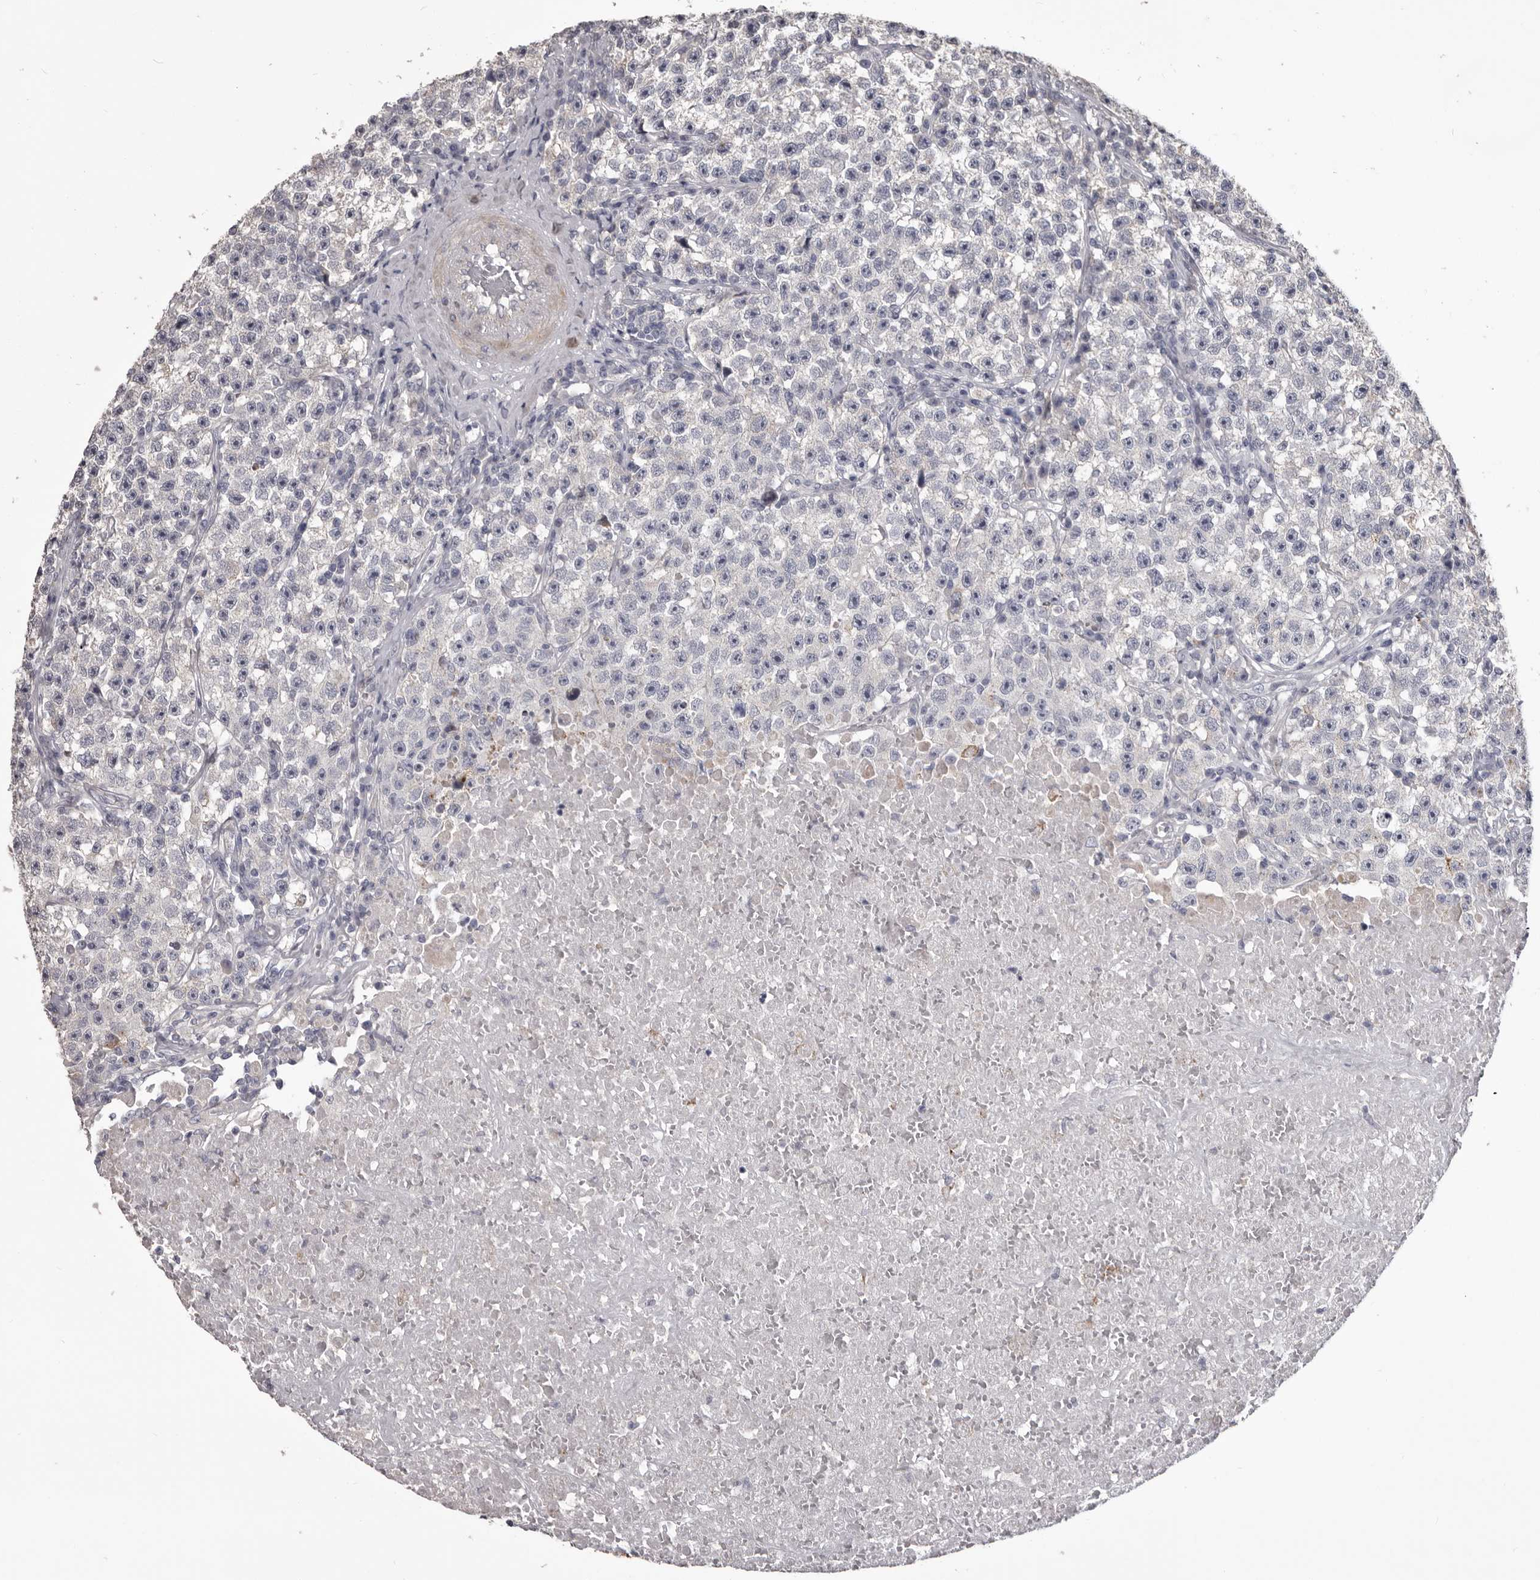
{"staining": {"intensity": "negative", "quantity": "none", "location": "none"}, "tissue": "testis cancer", "cell_type": "Tumor cells", "image_type": "cancer", "snomed": [{"axis": "morphology", "description": "Seminoma, NOS"}, {"axis": "topography", "description": "Testis"}], "caption": "A photomicrograph of testis cancer (seminoma) stained for a protein exhibits no brown staining in tumor cells.", "gene": "LPAR6", "patient": {"sex": "male", "age": 22}}